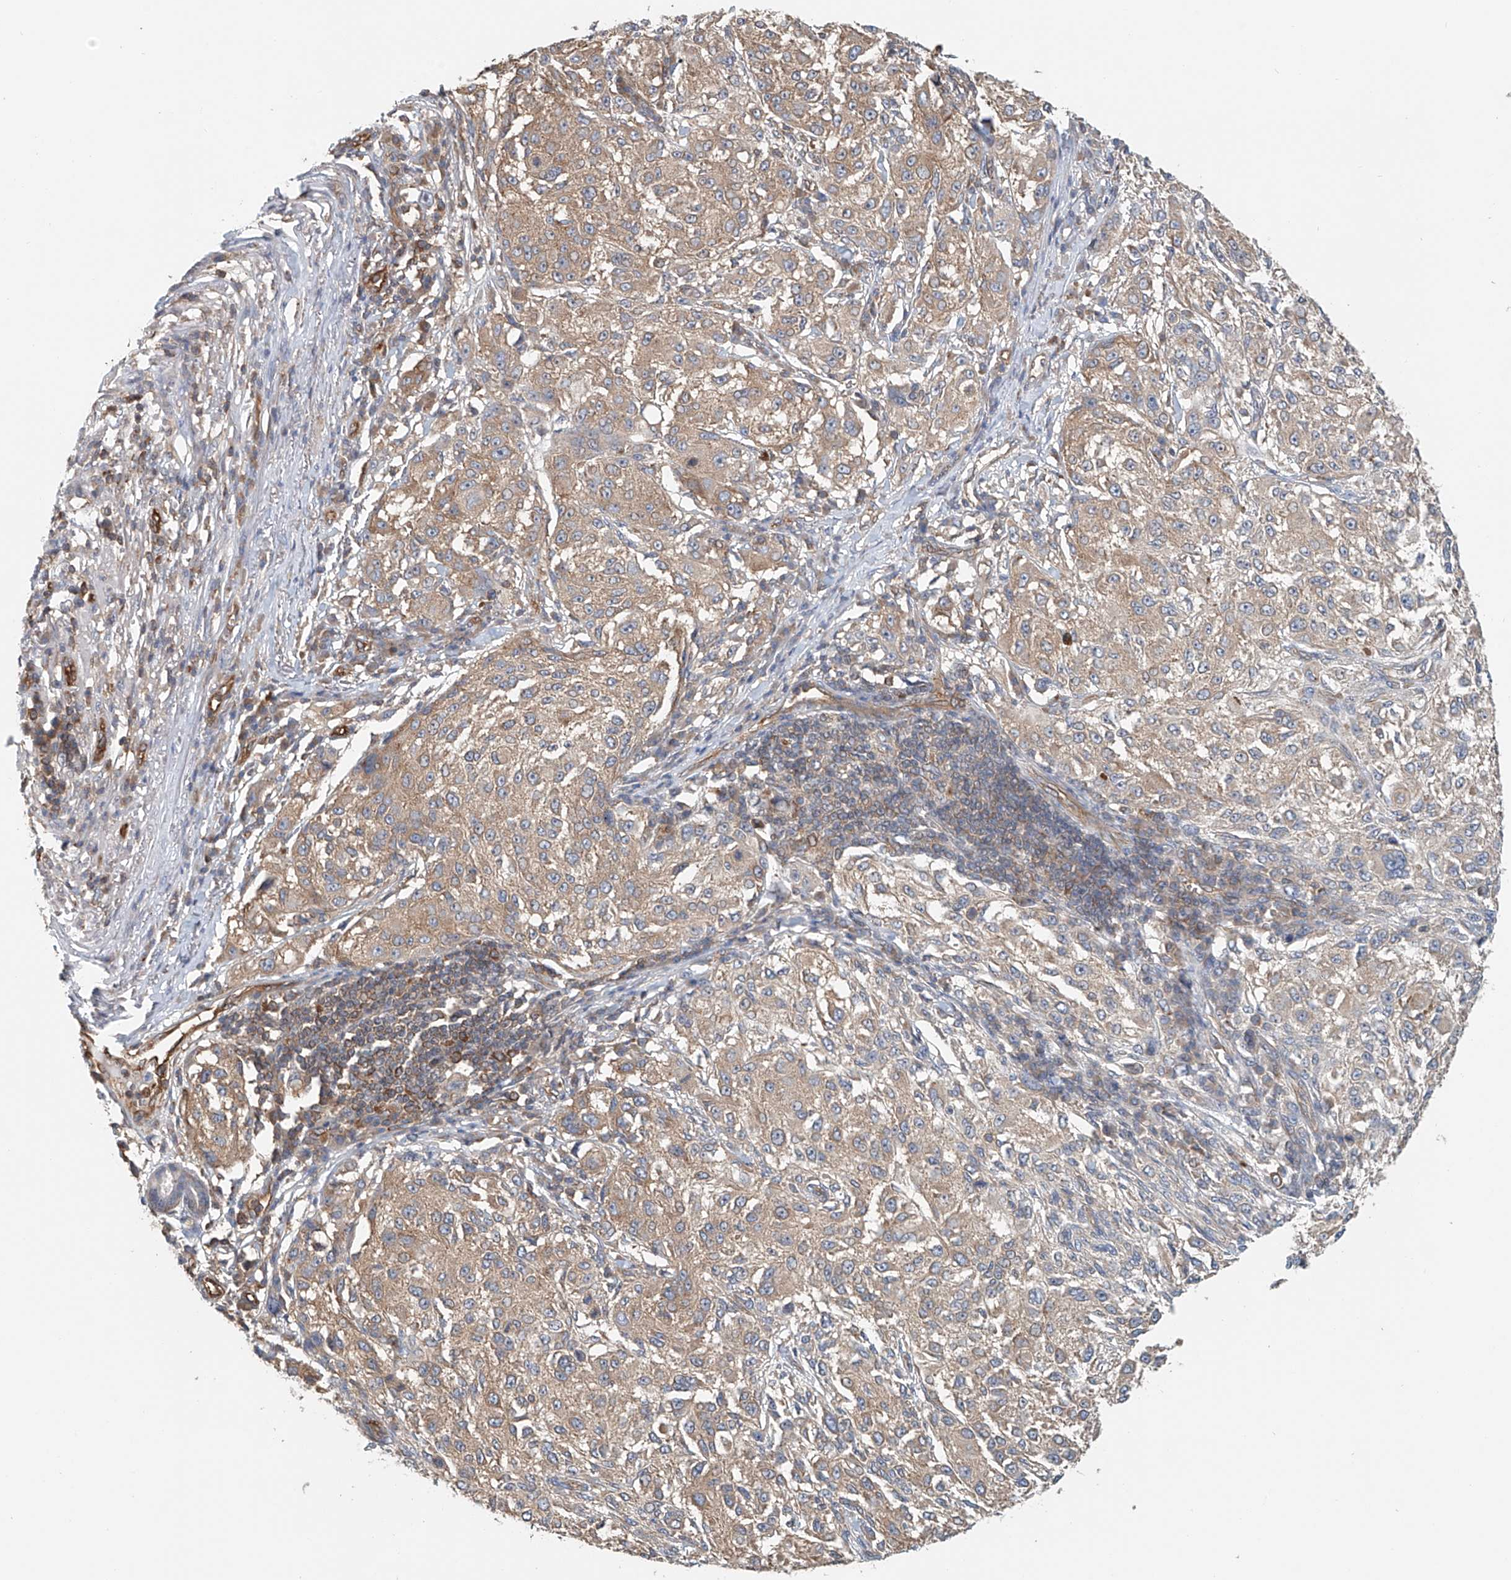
{"staining": {"intensity": "weak", "quantity": ">75%", "location": "cytoplasmic/membranous"}, "tissue": "melanoma", "cell_type": "Tumor cells", "image_type": "cancer", "snomed": [{"axis": "morphology", "description": "Necrosis, NOS"}, {"axis": "morphology", "description": "Malignant melanoma, NOS"}, {"axis": "topography", "description": "Skin"}], "caption": "DAB (3,3'-diaminobenzidine) immunohistochemical staining of melanoma exhibits weak cytoplasmic/membranous protein positivity in about >75% of tumor cells.", "gene": "FRYL", "patient": {"sex": "female", "age": 87}}